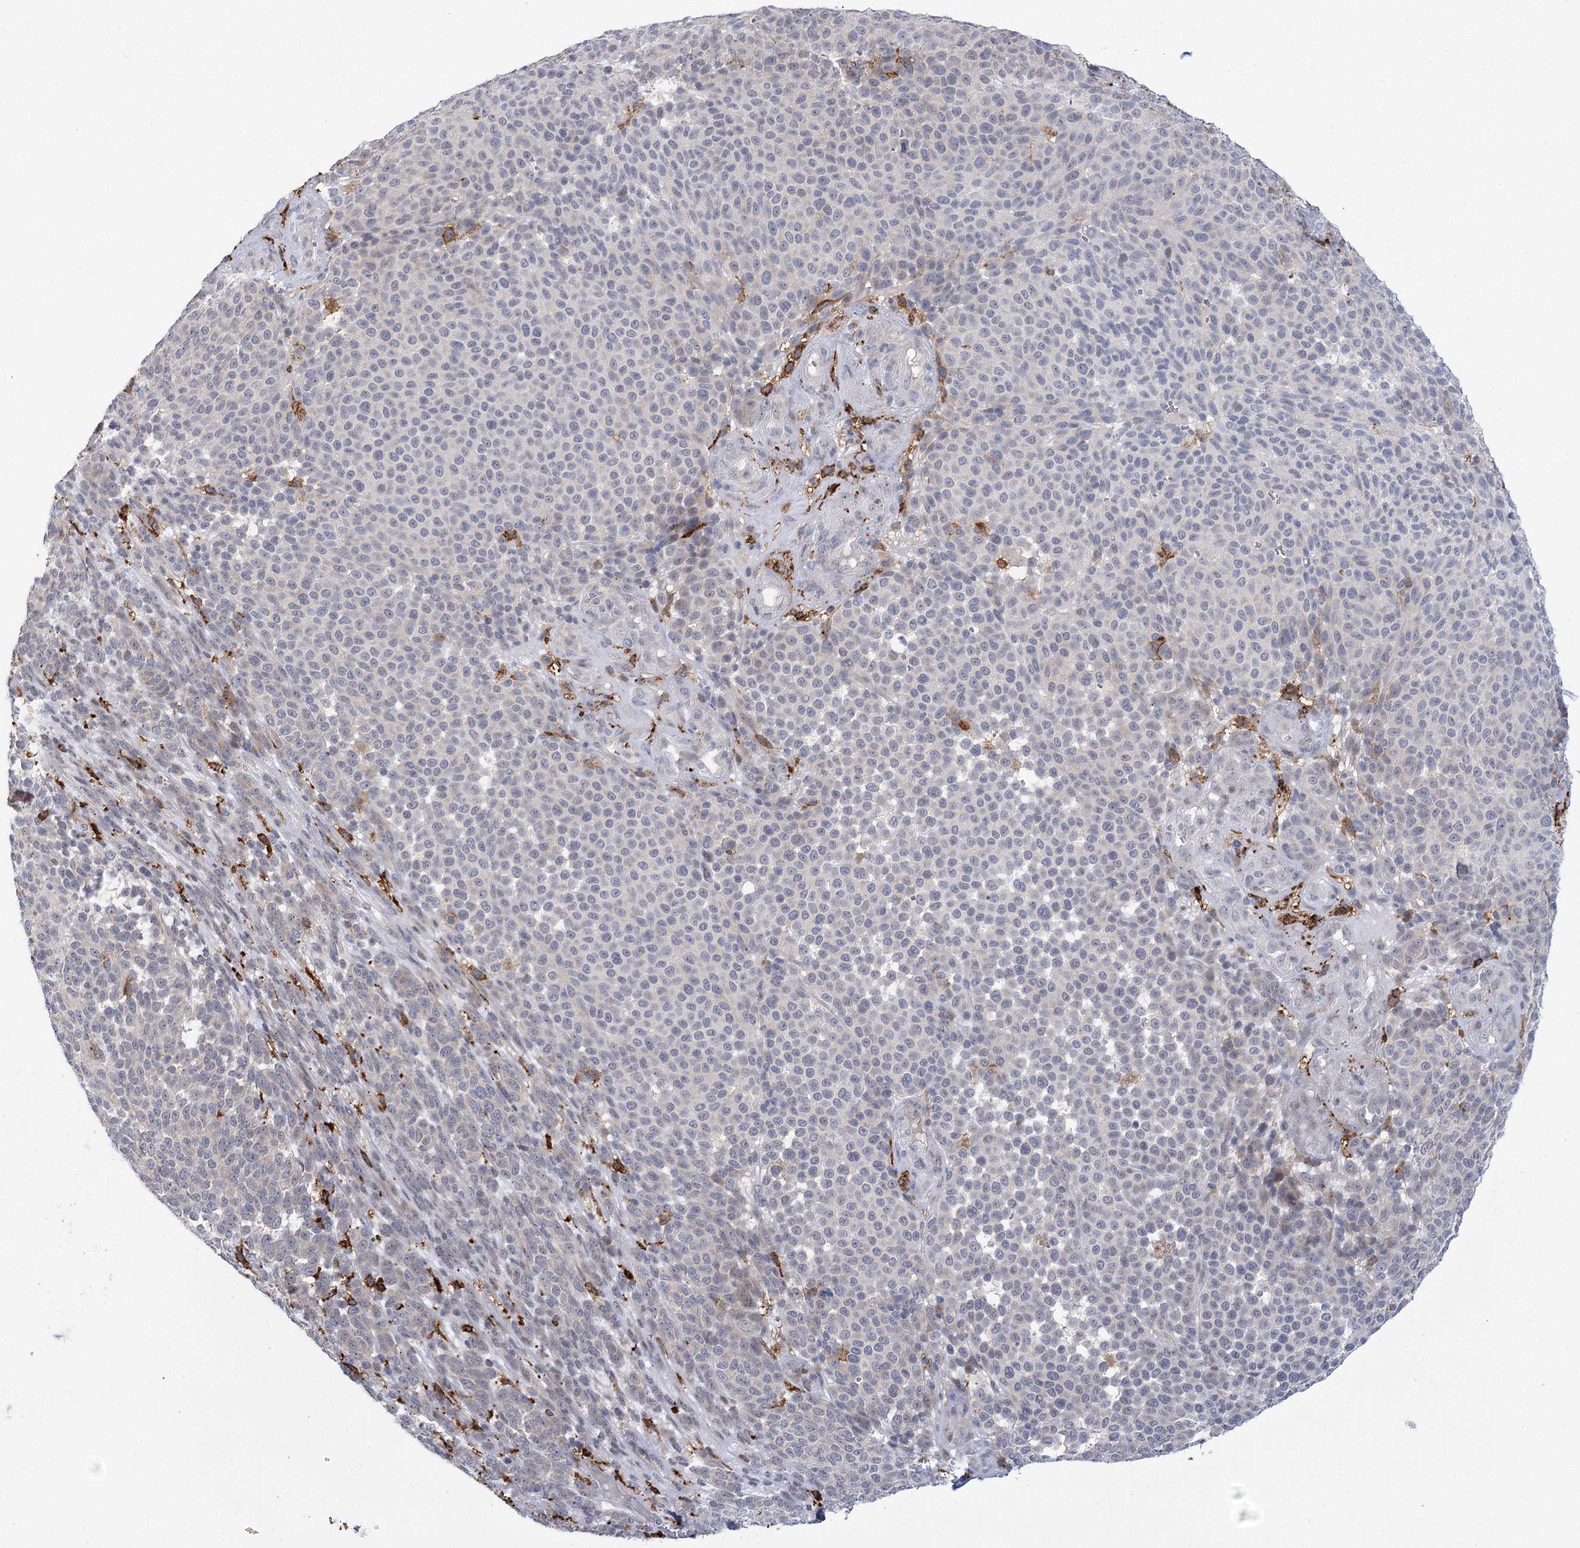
{"staining": {"intensity": "negative", "quantity": "none", "location": "none"}, "tissue": "melanoma", "cell_type": "Tumor cells", "image_type": "cancer", "snomed": [{"axis": "morphology", "description": "Malignant melanoma, NOS"}, {"axis": "topography", "description": "Skin"}], "caption": "Immunohistochemistry histopathology image of neoplastic tissue: malignant melanoma stained with DAB demonstrates no significant protein staining in tumor cells.", "gene": "PIWIL4", "patient": {"sex": "male", "age": 49}}